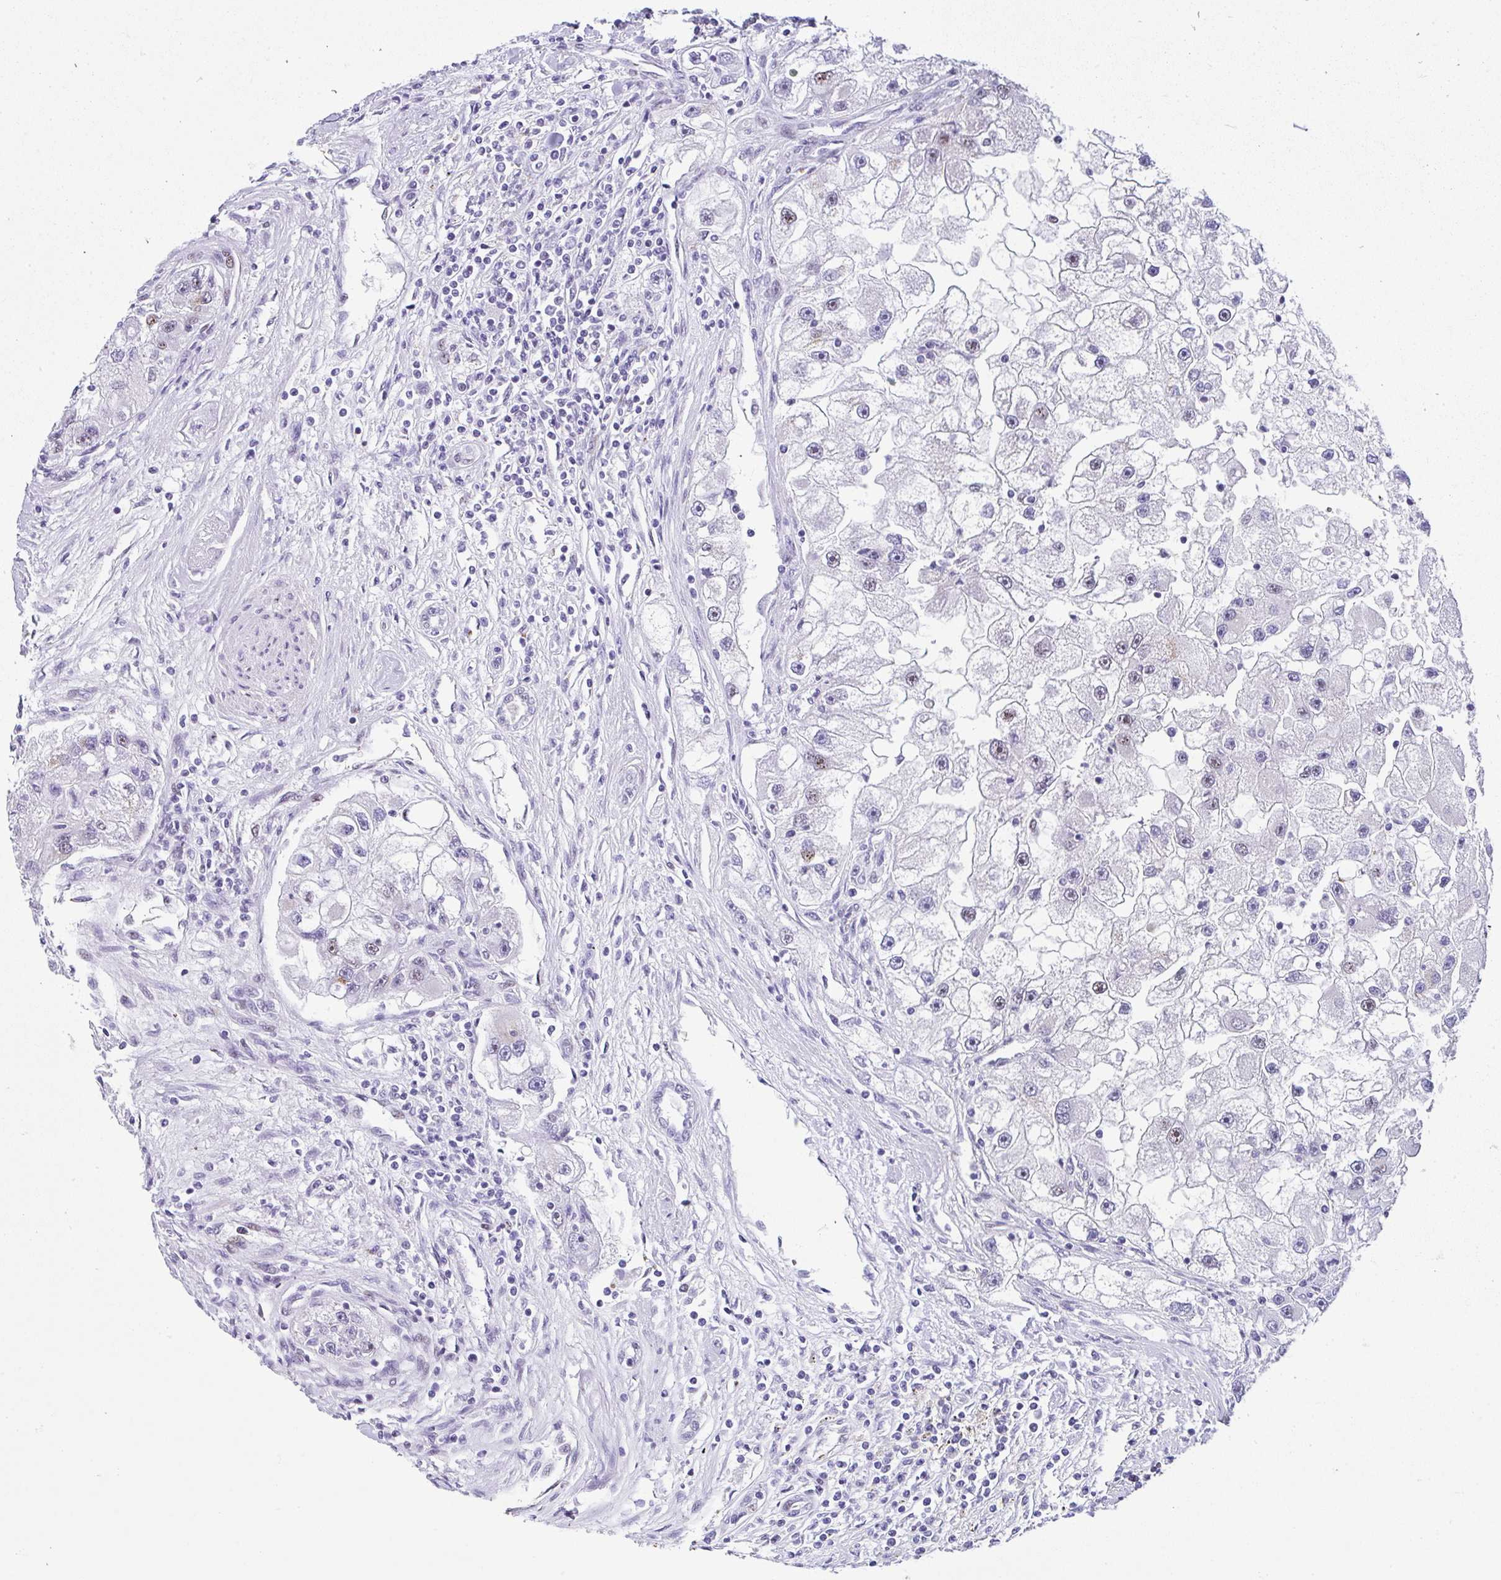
{"staining": {"intensity": "moderate", "quantity": "<25%", "location": "nuclear"}, "tissue": "renal cancer", "cell_type": "Tumor cells", "image_type": "cancer", "snomed": [{"axis": "morphology", "description": "Adenocarcinoma, NOS"}, {"axis": "topography", "description": "Kidney"}], "caption": "Brown immunohistochemical staining in human renal adenocarcinoma demonstrates moderate nuclear staining in about <25% of tumor cells. The staining was performed using DAB (3,3'-diaminobenzidine) to visualize the protein expression in brown, while the nuclei were stained in blue with hematoxylin (Magnification: 20x).", "gene": "NR1D2", "patient": {"sex": "male", "age": 63}}